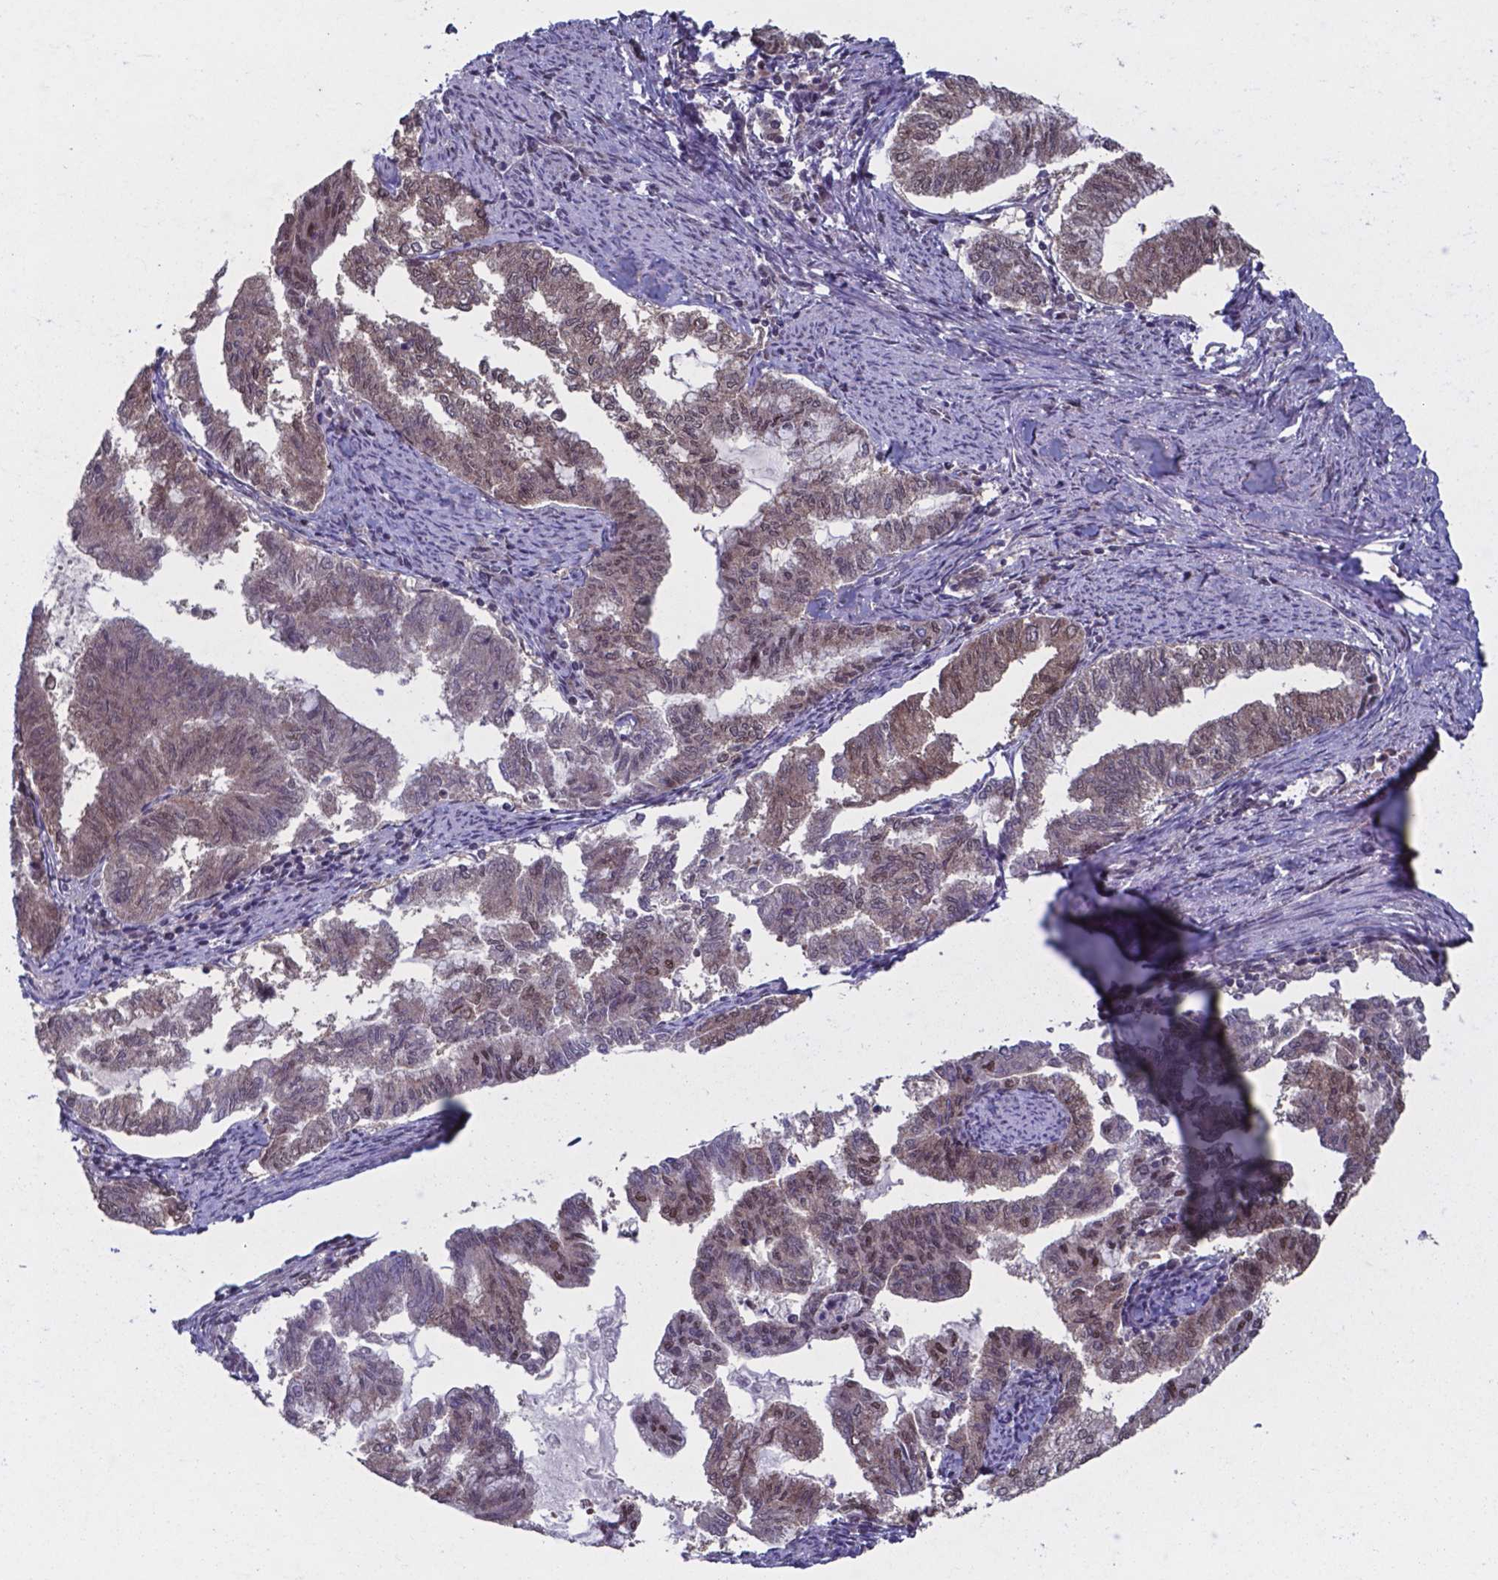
{"staining": {"intensity": "moderate", "quantity": ">75%", "location": "cytoplasmic/membranous,nuclear"}, "tissue": "endometrial cancer", "cell_type": "Tumor cells", "image_type": "cancer", "snomed": [{"axis": "morphology", "description": "Adenocarcinoma, NOS"}, {"axis": "topography", "description": "Endometrium"}], "caption": "About >75% of tumor cells in endometrial cancer (adenocarcinoma) show moderate cytoplasmic/membranous and nuclear protein expression as visualized by brown immunohistochemical staining.", "gene": "UBA1", "patient": {"sex": "female", "age": 79}}